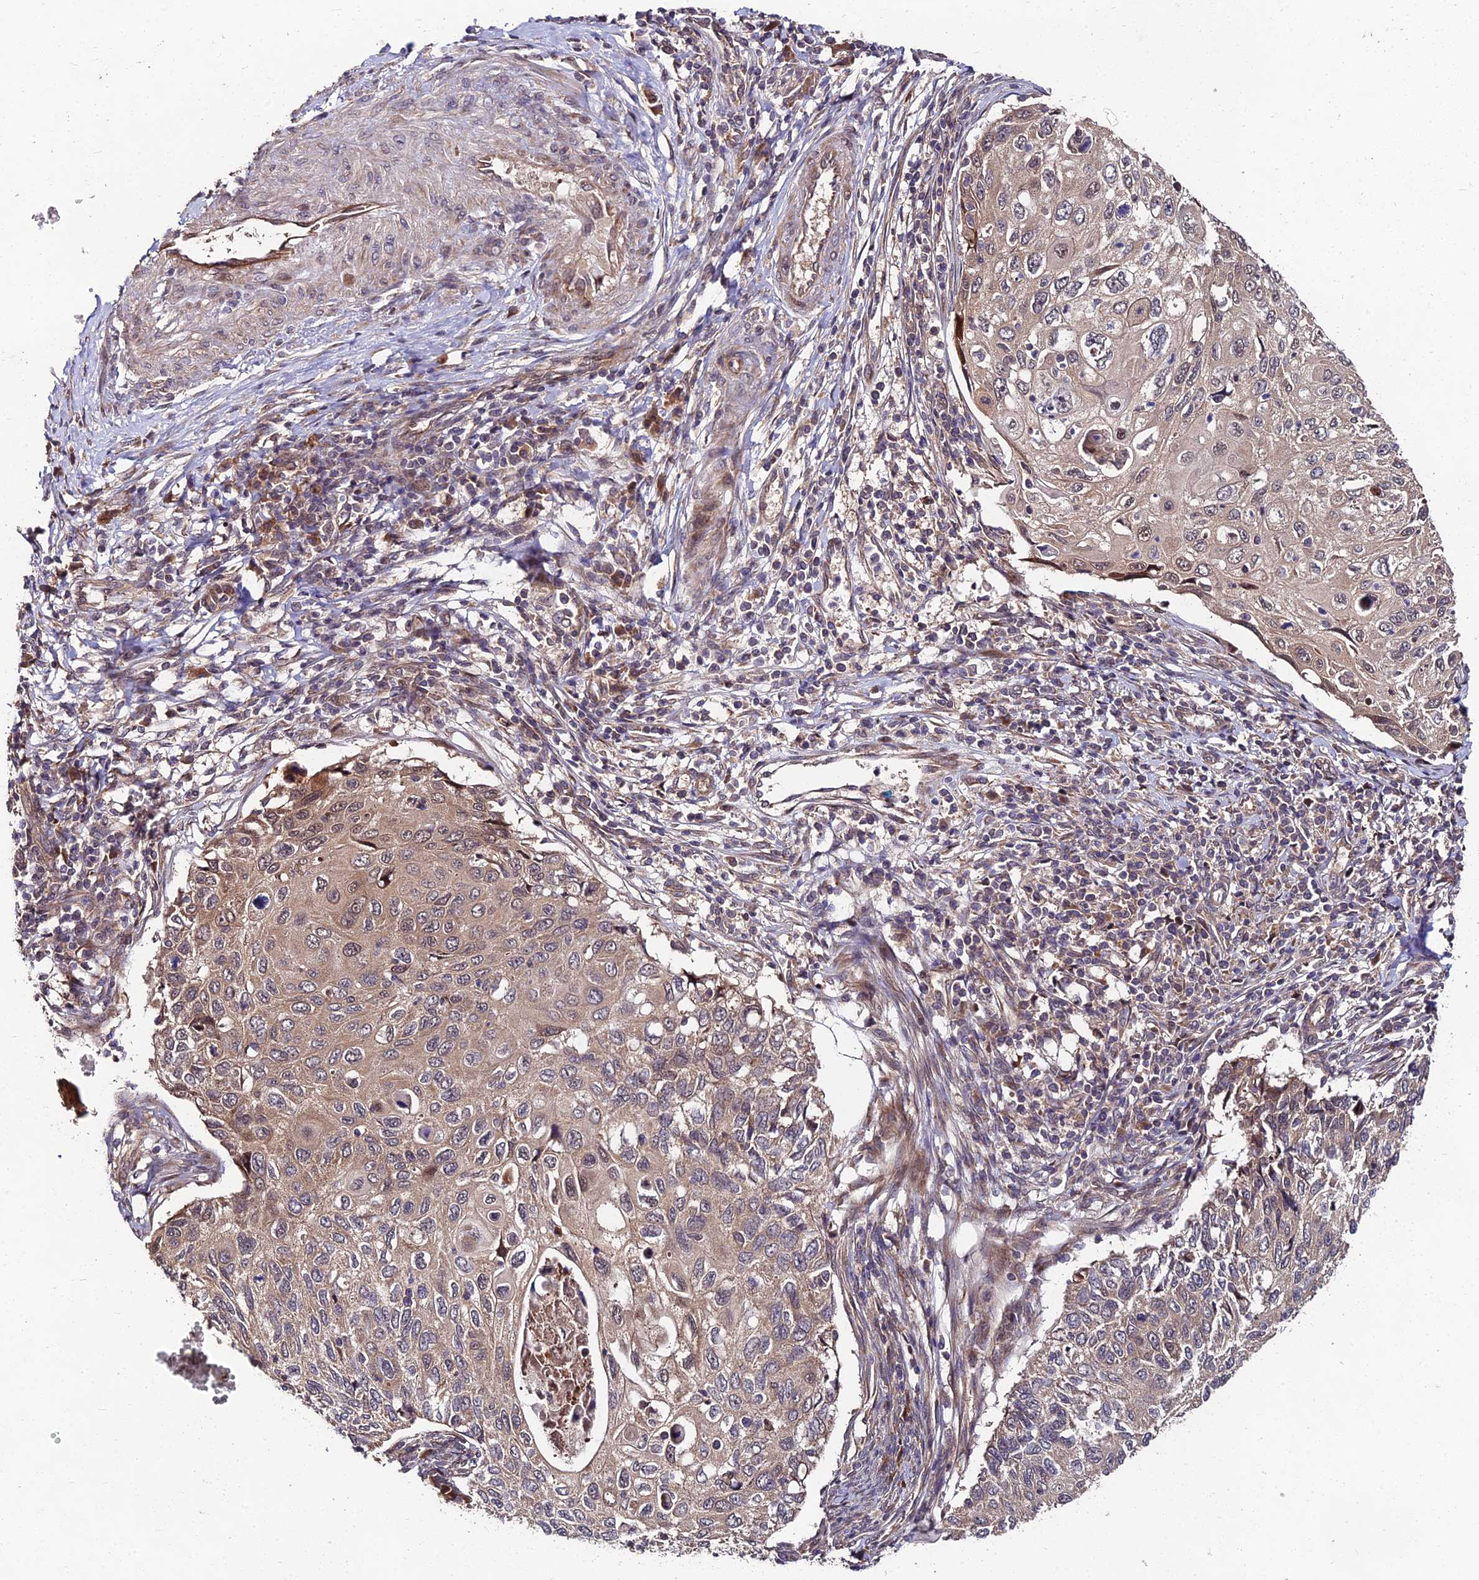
{"staining": {"intensity": "moderate", "quantity": "<25%", "location": "cytoplasmic/membranous"}, "tissue": "cervical cancer", "cell_type": "Tumor cells", "image_type": "cancer", "snomed": [{"axis": "morphology", "description": "Squamous cell carcinoma, NOS"}, {"axis": "topography", "description": "Cervix"}], "caption": "A low amount of moderate cytoplasmic/membranous expression is appreciated in approximately <25% of tumor cells in cervical cancer (squamous cell carcinoma) tissue.", "gene": "MKKS", "patient": {"sex": "female", "age": 70}}